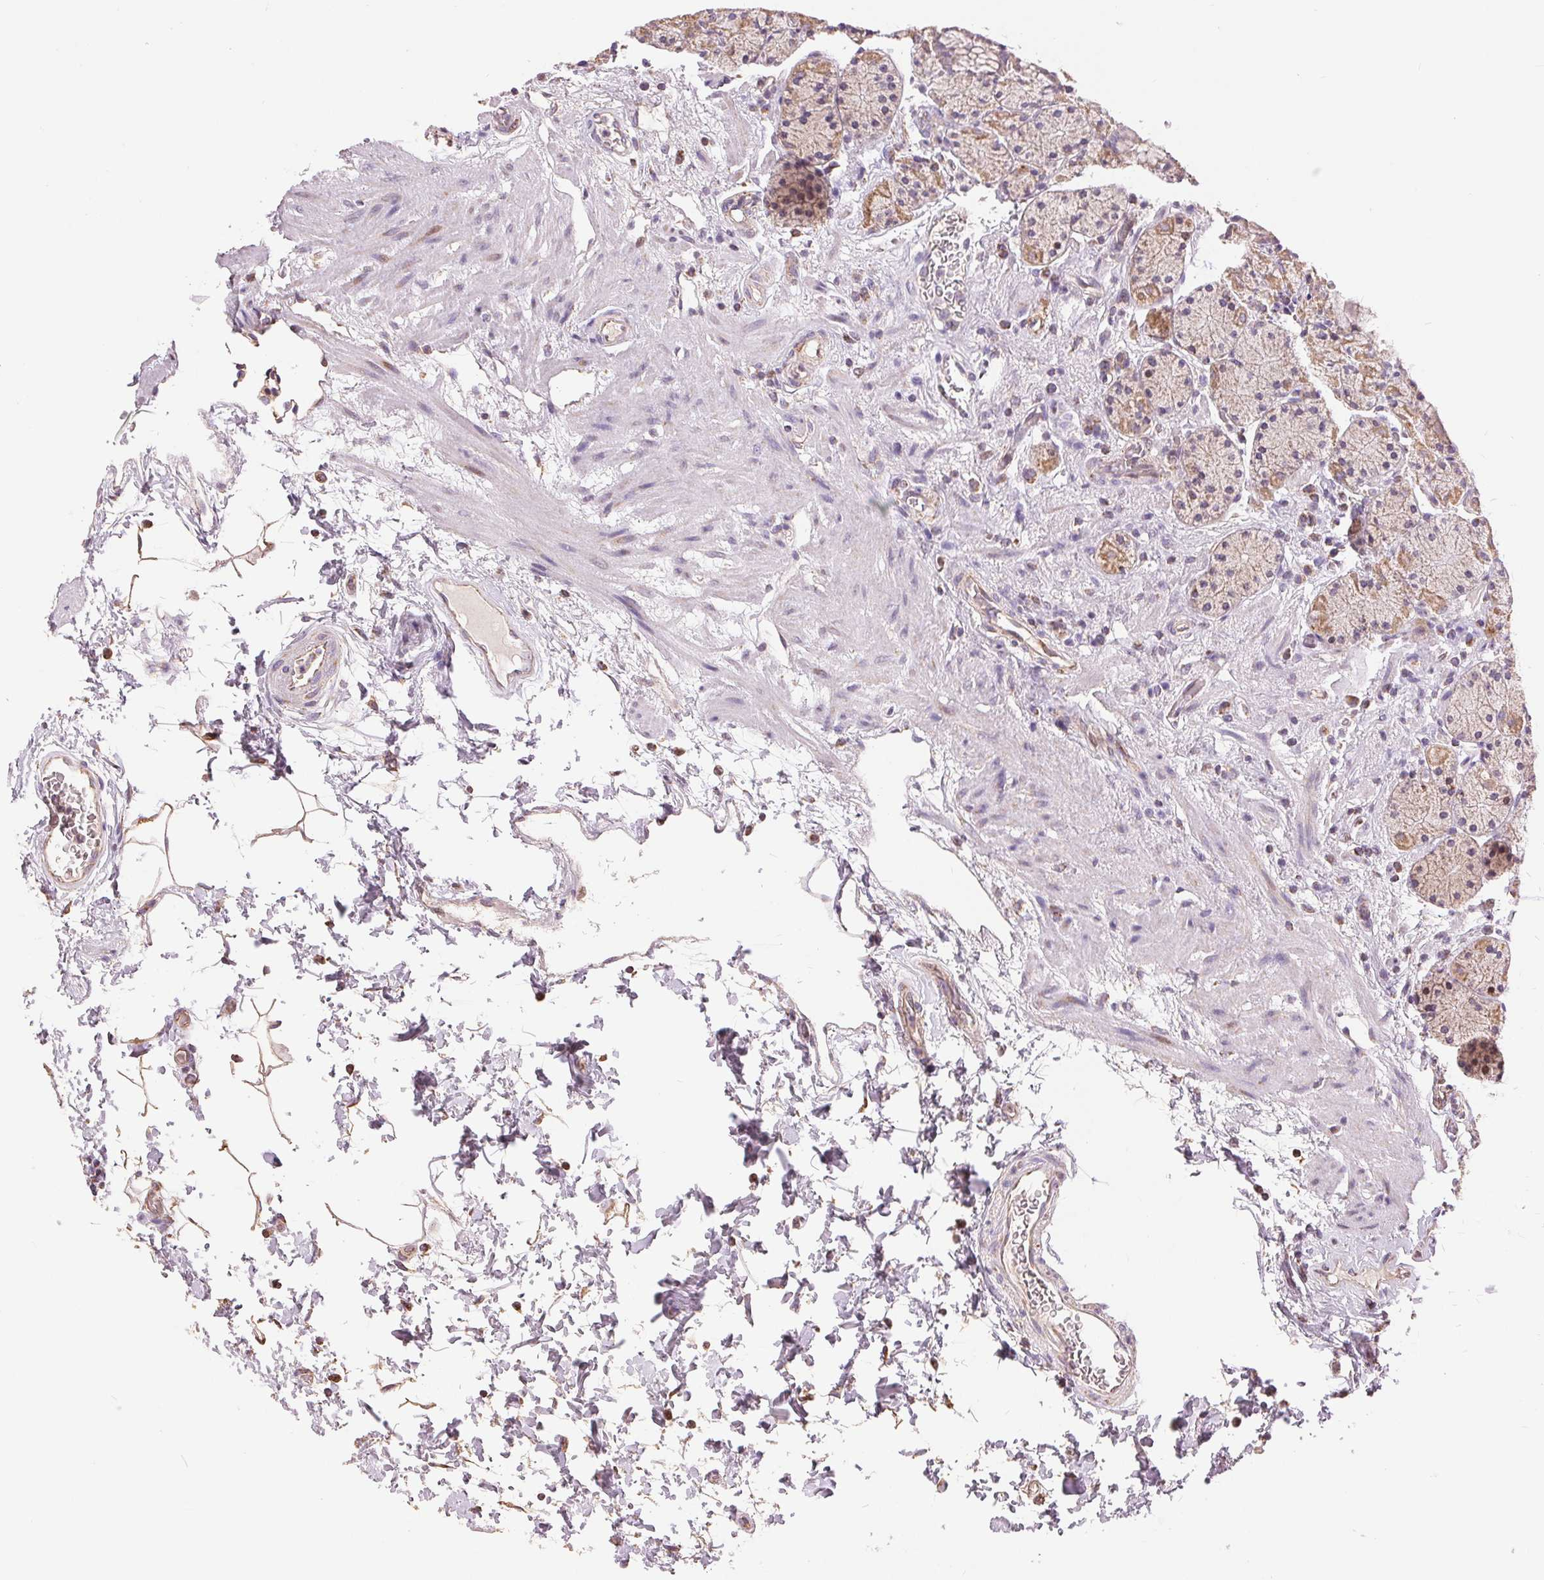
{"staining": {"intensity": "weak", "quantity": "25%-75%", "location": "cytoplasmic/membranous"}, "tissue": "stomach", "cell_type": "Glandular cells", "image_type": "normal", "snomed": [{"axis": "morphology", "description": "Normal tissue, NOS"}, {"axis": "topography", "description": "Stomach, upper"}, {"axis": "topography", "description": "Stomach"}], "caption": "A histopathology image showing weak cytoplasmic/membranous staining in about 25%-75% of glandular cells in normal stomach, as visualized by brown immunohistochemical staining.", "gene": "DGUOK", "patient": {"sex": "male", "age": 62}}